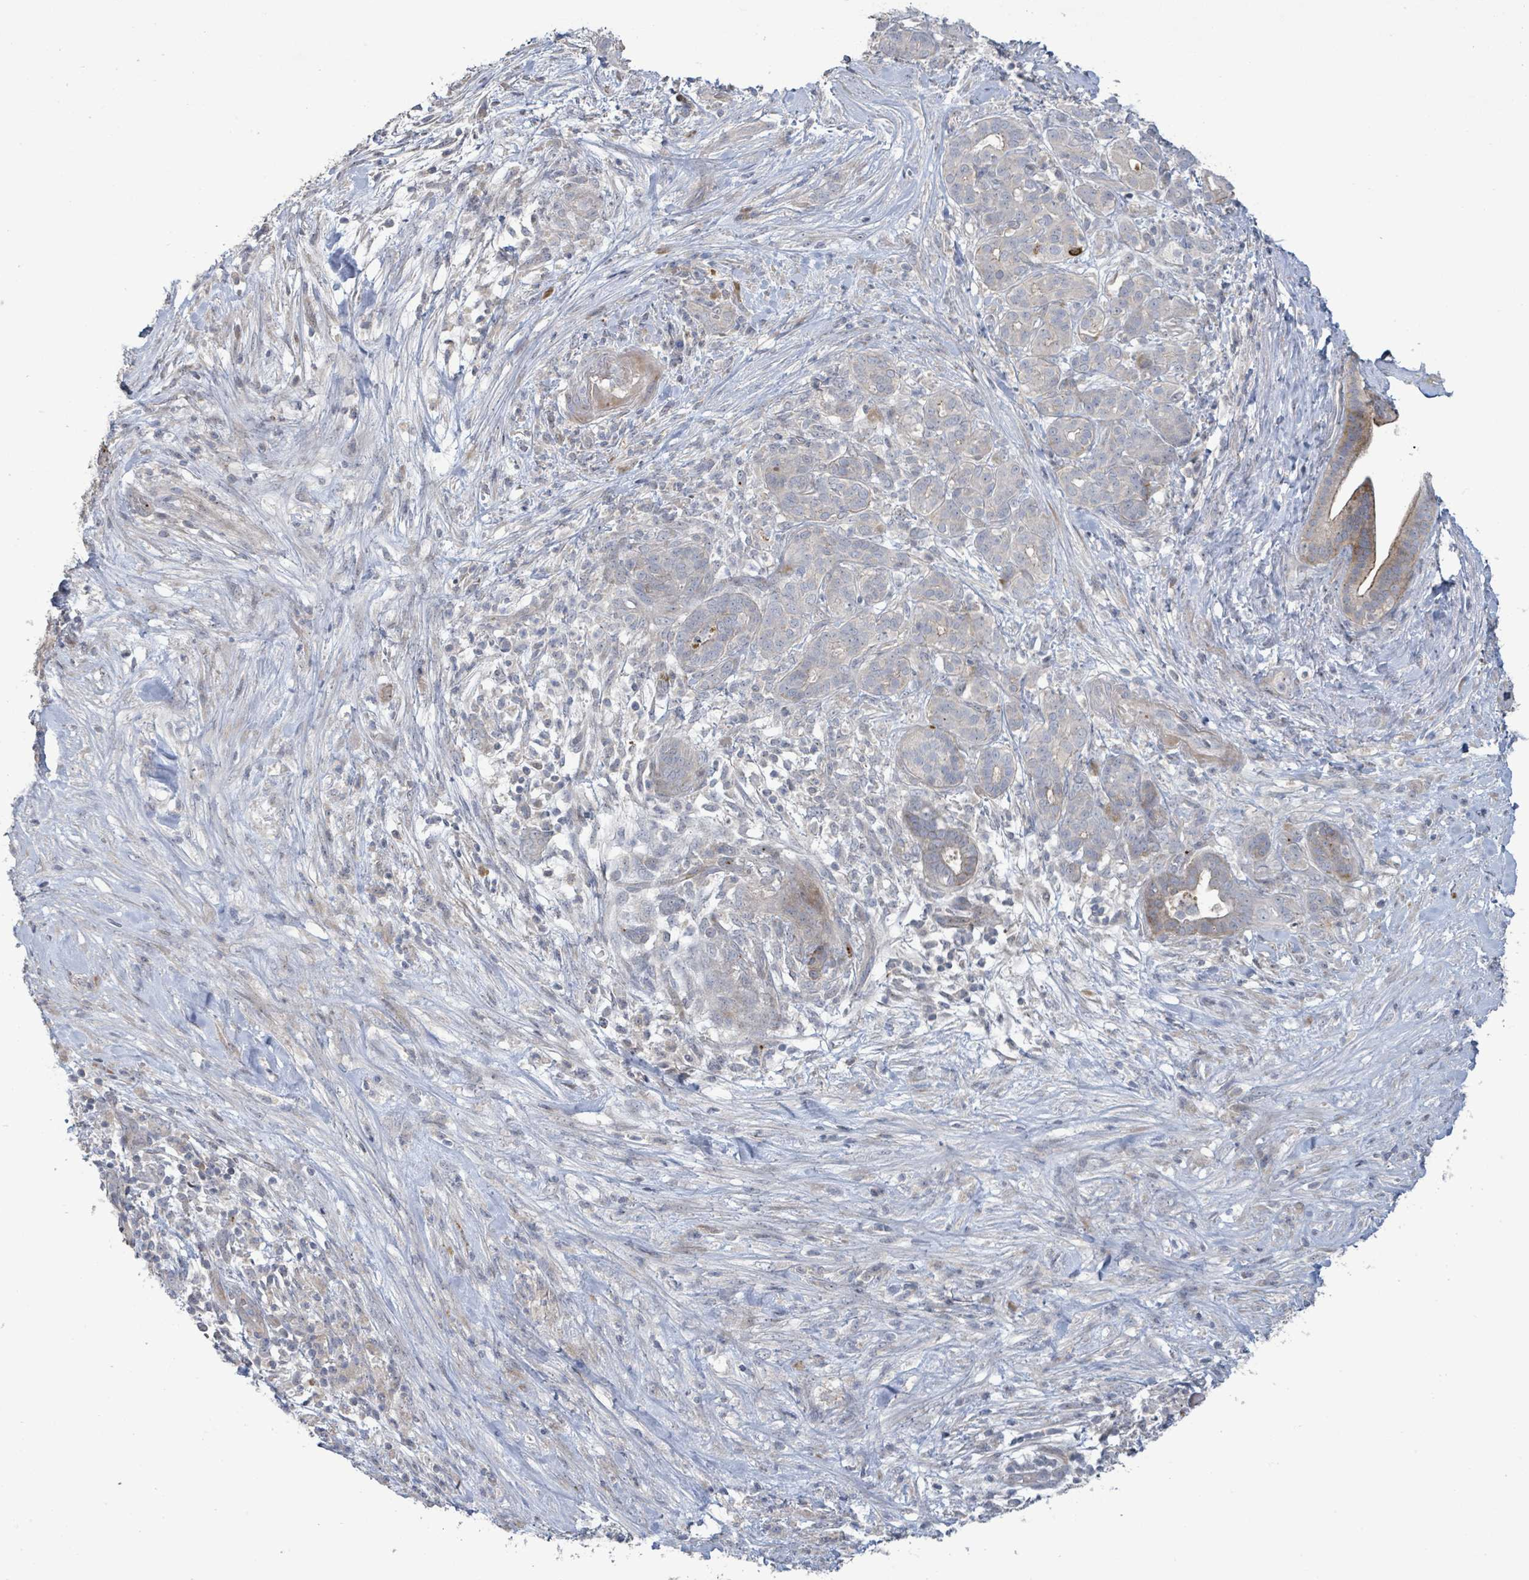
{"staining": {"intensity": "negative", "quantity": "none", "location": "none"}, "tissue": "pancreatic cancer", "cell_type": "Tumor cells", "image_type": "cancer", "snomed": [{"axis": "morphology", "description": "Adenocarcinoma, NOS"}, {"axis": "topography", "description": "Pancreas"}], "caption": "DAB immunohistochemical staining of human pancreatic cancer exhibits no significant staining in tumor cells.", "gene": "LILRA4", "patient": {"sex": "male", "age": 44}}